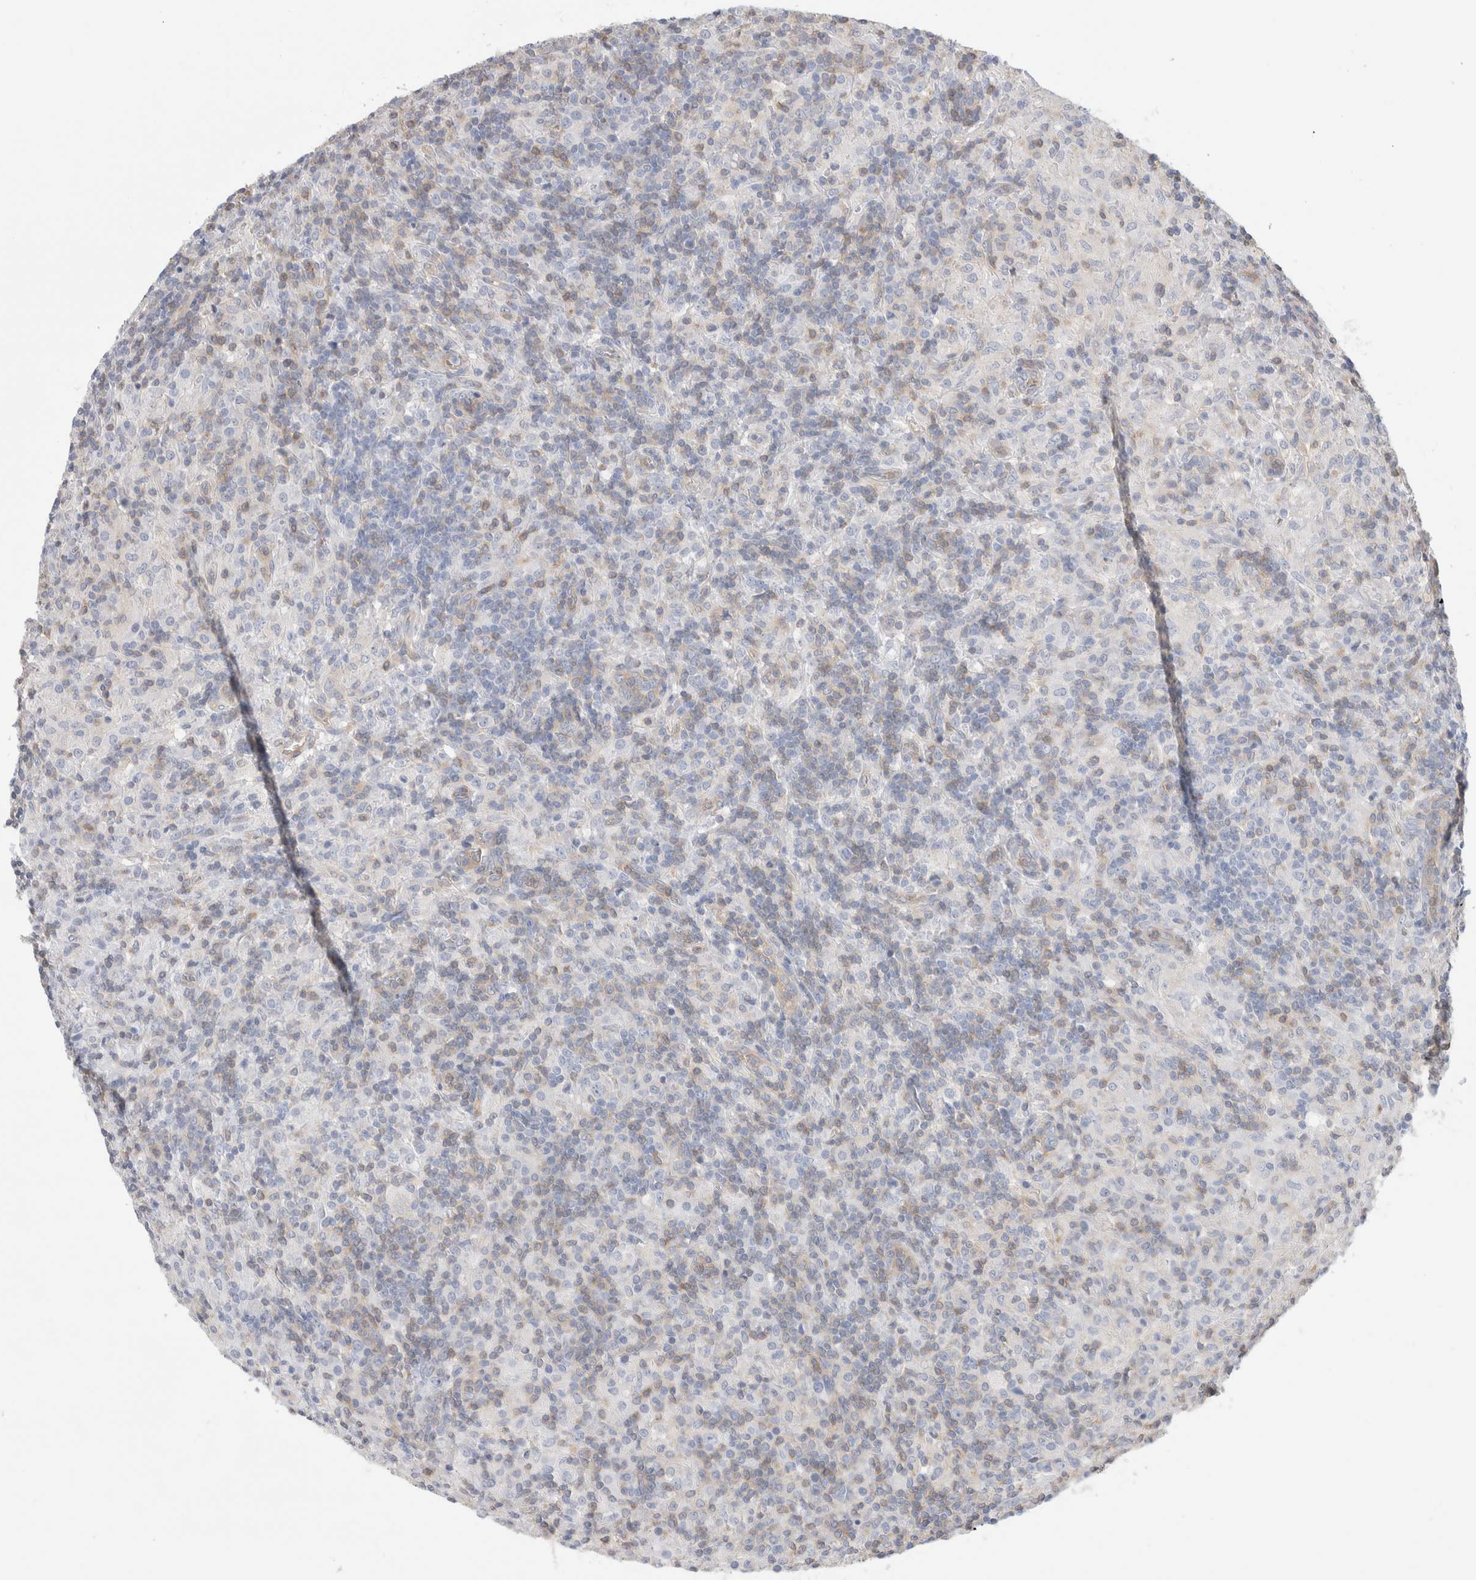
{"staining": {"intensity": "negative", "quantity": "none", "location": "none"}, "tissue": "lymphoma", "cell_type": "Tumor cells", "image_type": "cancer", "snomed": [{"axis": "morphology", "description": "Hodgkin's disease, NOS"}, {"axis": "topography", "description": "Lymph node"}], "caption": "Hodgkin's disease was stained to show a protein in brown. There is no significant expression in tumor cells.", "gene": "CAPN2", "patient": {"sex": "male", "age": 70}}